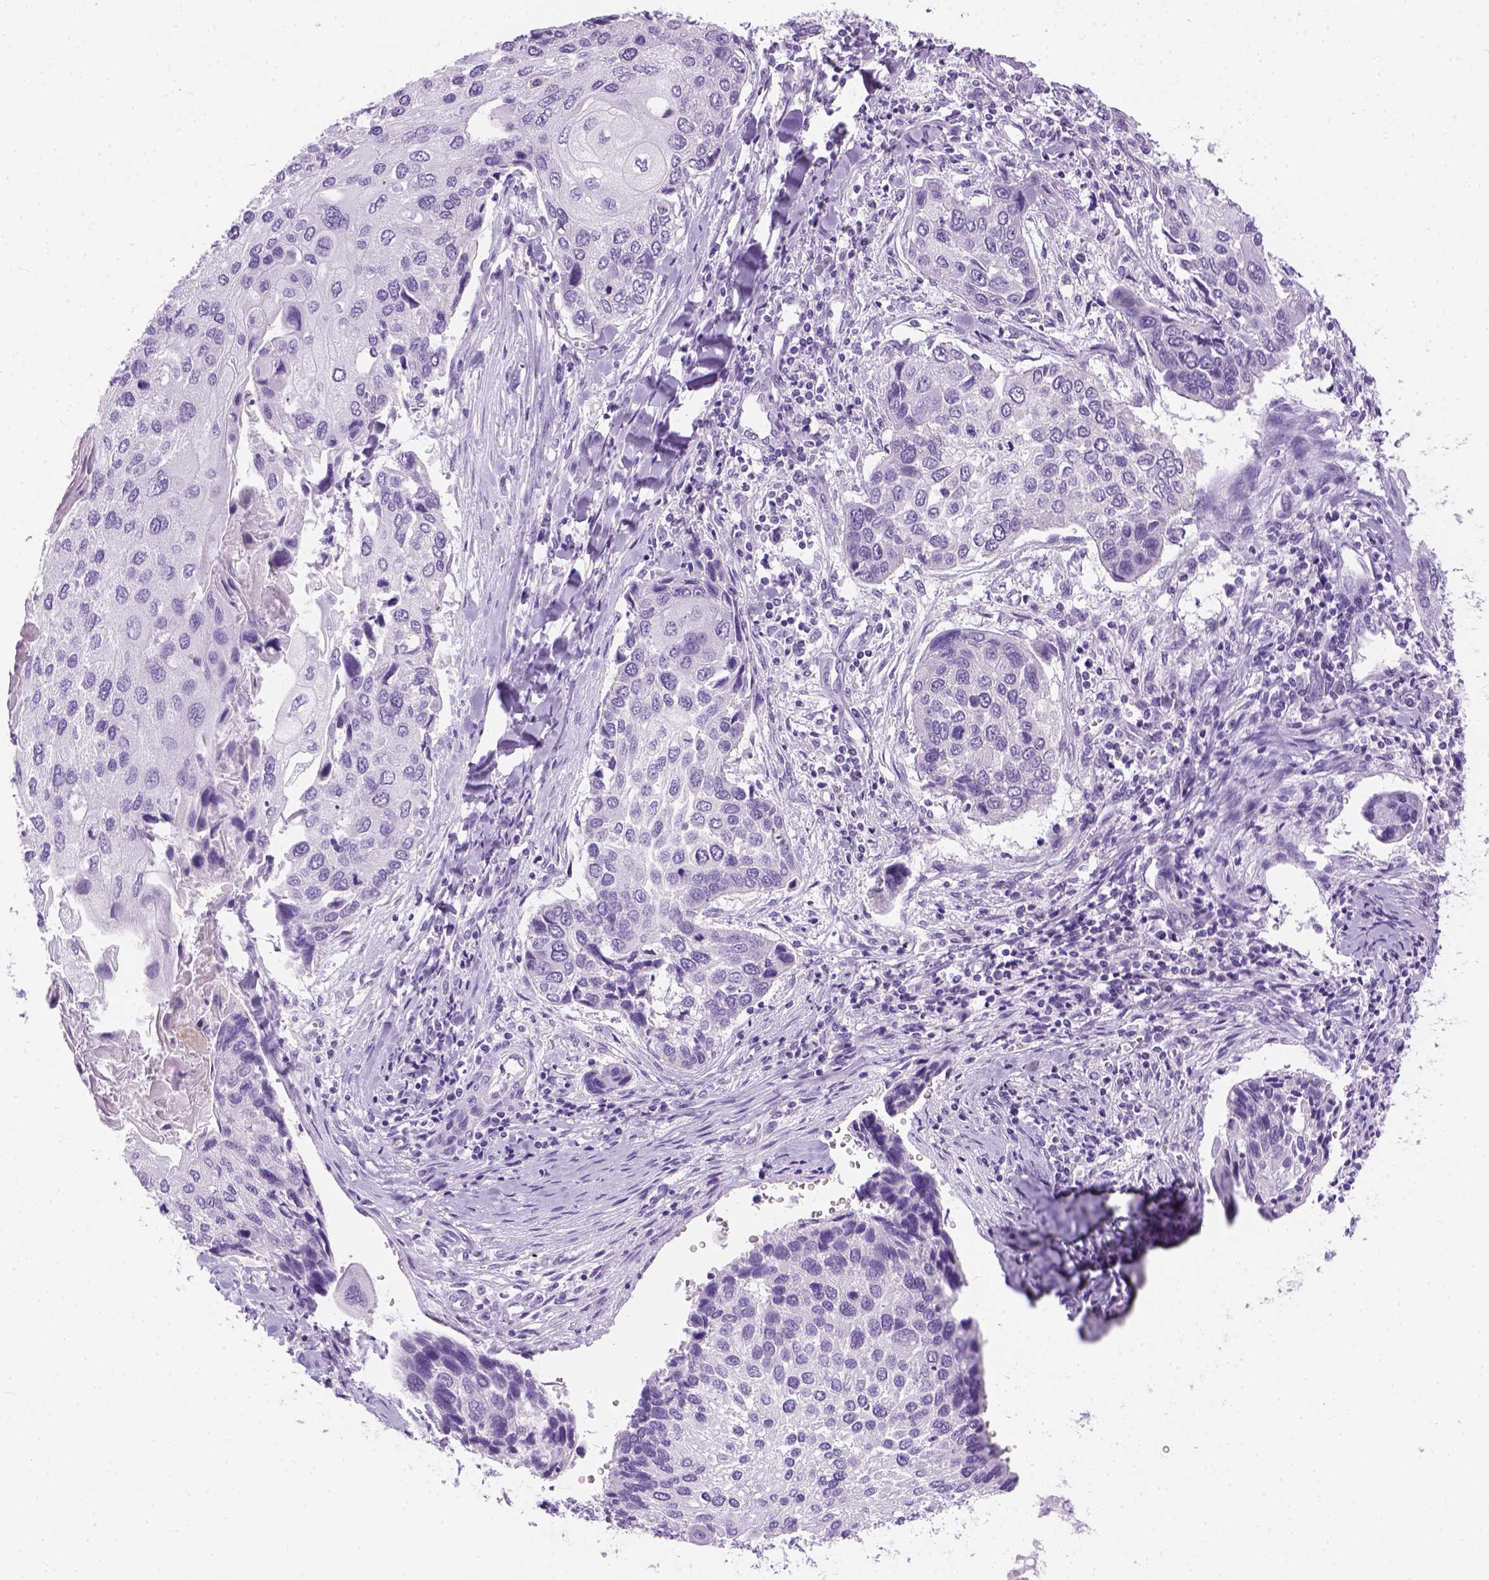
{"staining": {"intensity": "negative", "quantity": "none", "location": "none"}, "tissue": "lung cancer", "cell_type": "Tumor cells", "image_type": "cancer", "snomed": [{"axis": "morphology", "description": "Squamous cell carcinoma, NOS"}, {"axis": "morphology", "description": "Squamous cell carcinoma, metastatic, NOS"}, {"axis": "topography", "description": "Lung"}], "caption": "Immunohistochemical staining of human lung cancer (squamous cell carcinoma) exhibits no significant positivity in tumor cells. (DAB (3,3'-diaminobenzidine) immunohistochemistry with hematoxylin counter stain).", "gene": "TMEM38A", "patient": {"sex": "male", "age": 63}}